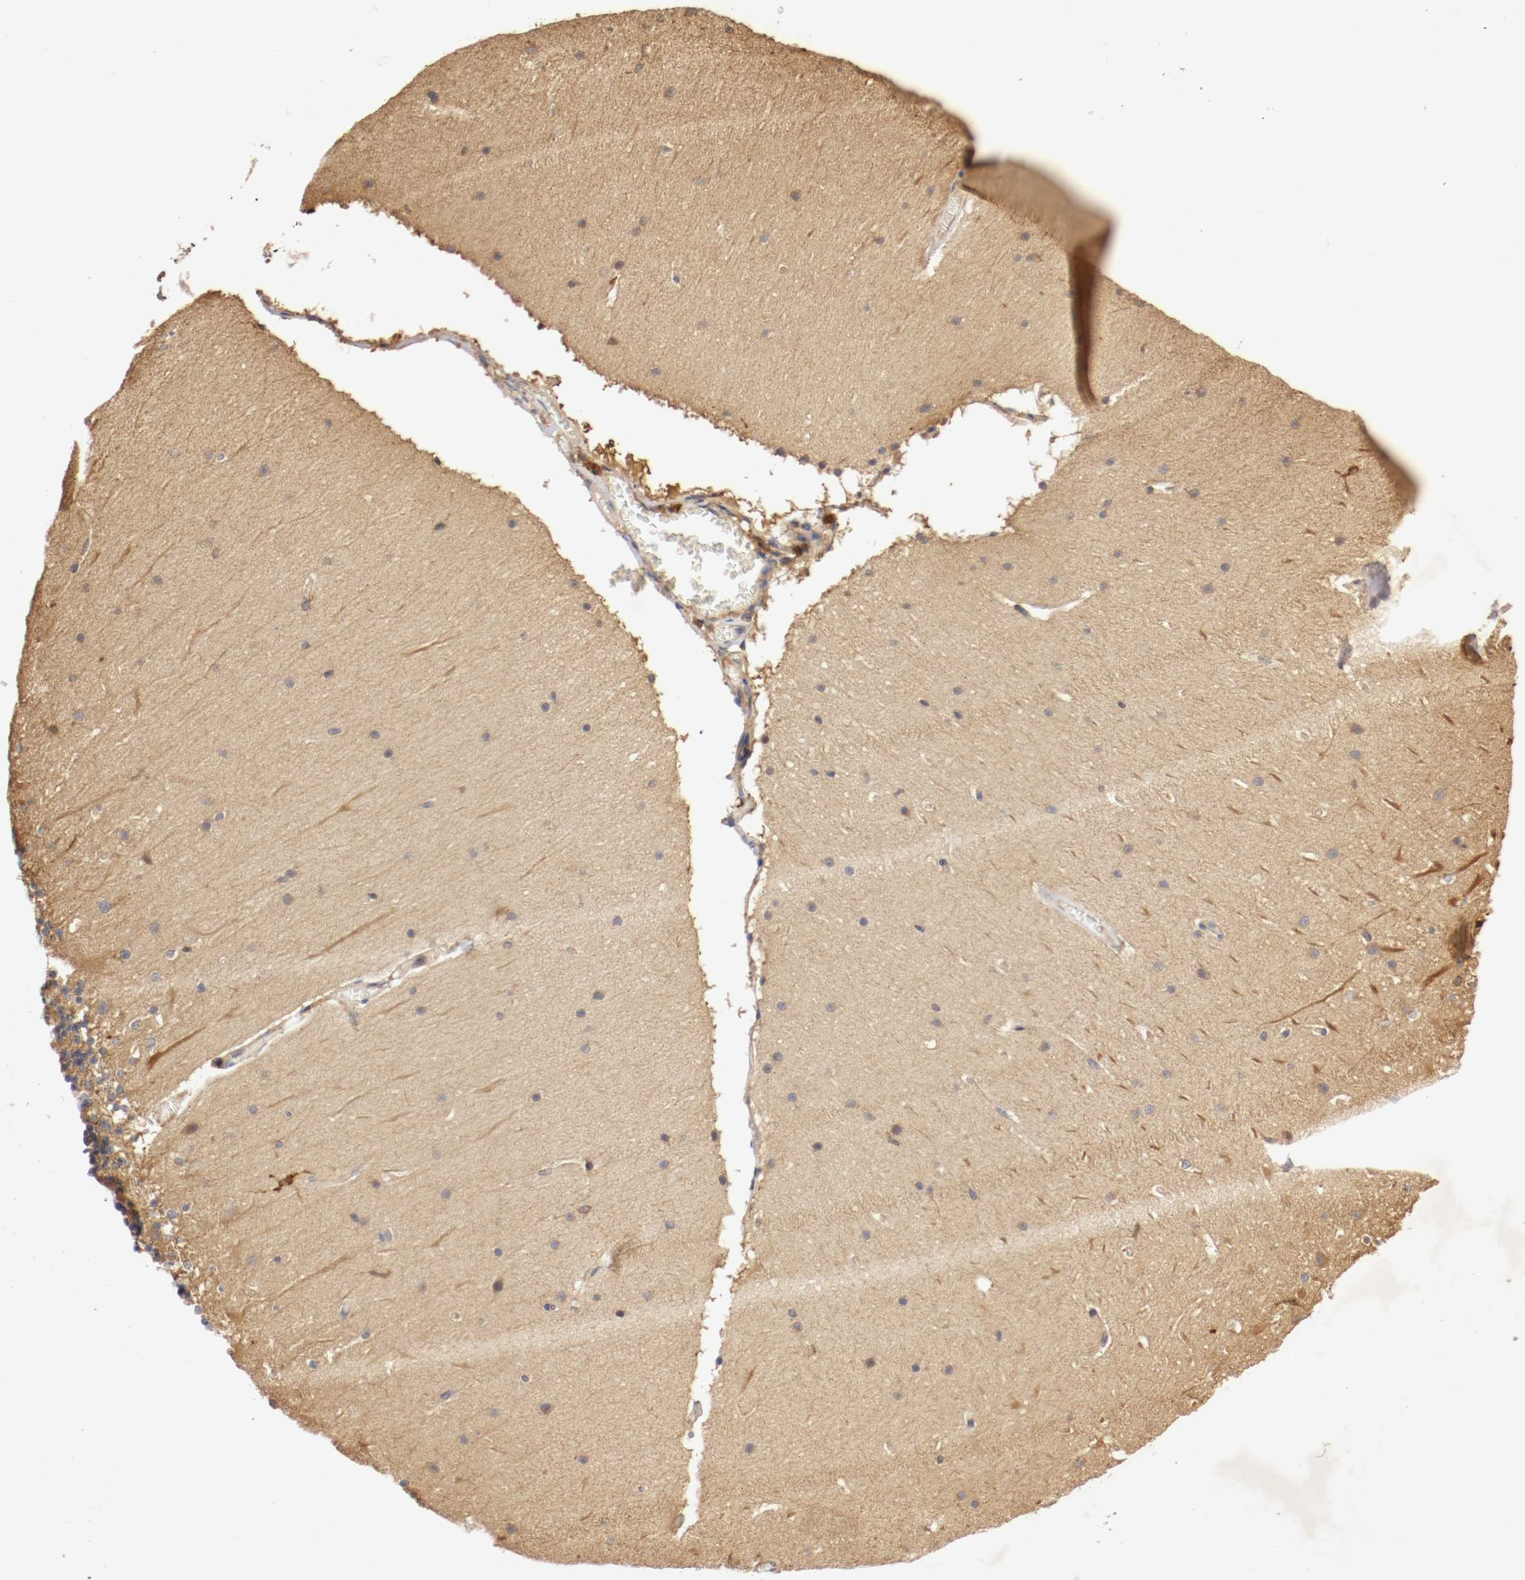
{"staining": {"intensity": "moderate", "quantity": ">75%", "location": "cytoplasmic/membranous"}, "tissue": "cerebellum", "cell_type": "Cells in granular layer", "image_type": "normal", "snomed": [{"axis": "morphology", "description": "Normal tissue, NOS"}, {"axis": "topography", "description": "Cerebellum"}], "caption": "Protein staining demonstrates moderate cytoplasmic/membranous expression in about >75% of cells in granular layer in normal cerebellum. (Stains: DAB (3,3'-diaminobenzidine) in brown, nuclei in blue, Microscopy: brightfield microscopy at high magnification).", "gene": "VEZT", "patient": {"sex": "female", "age": 19}}